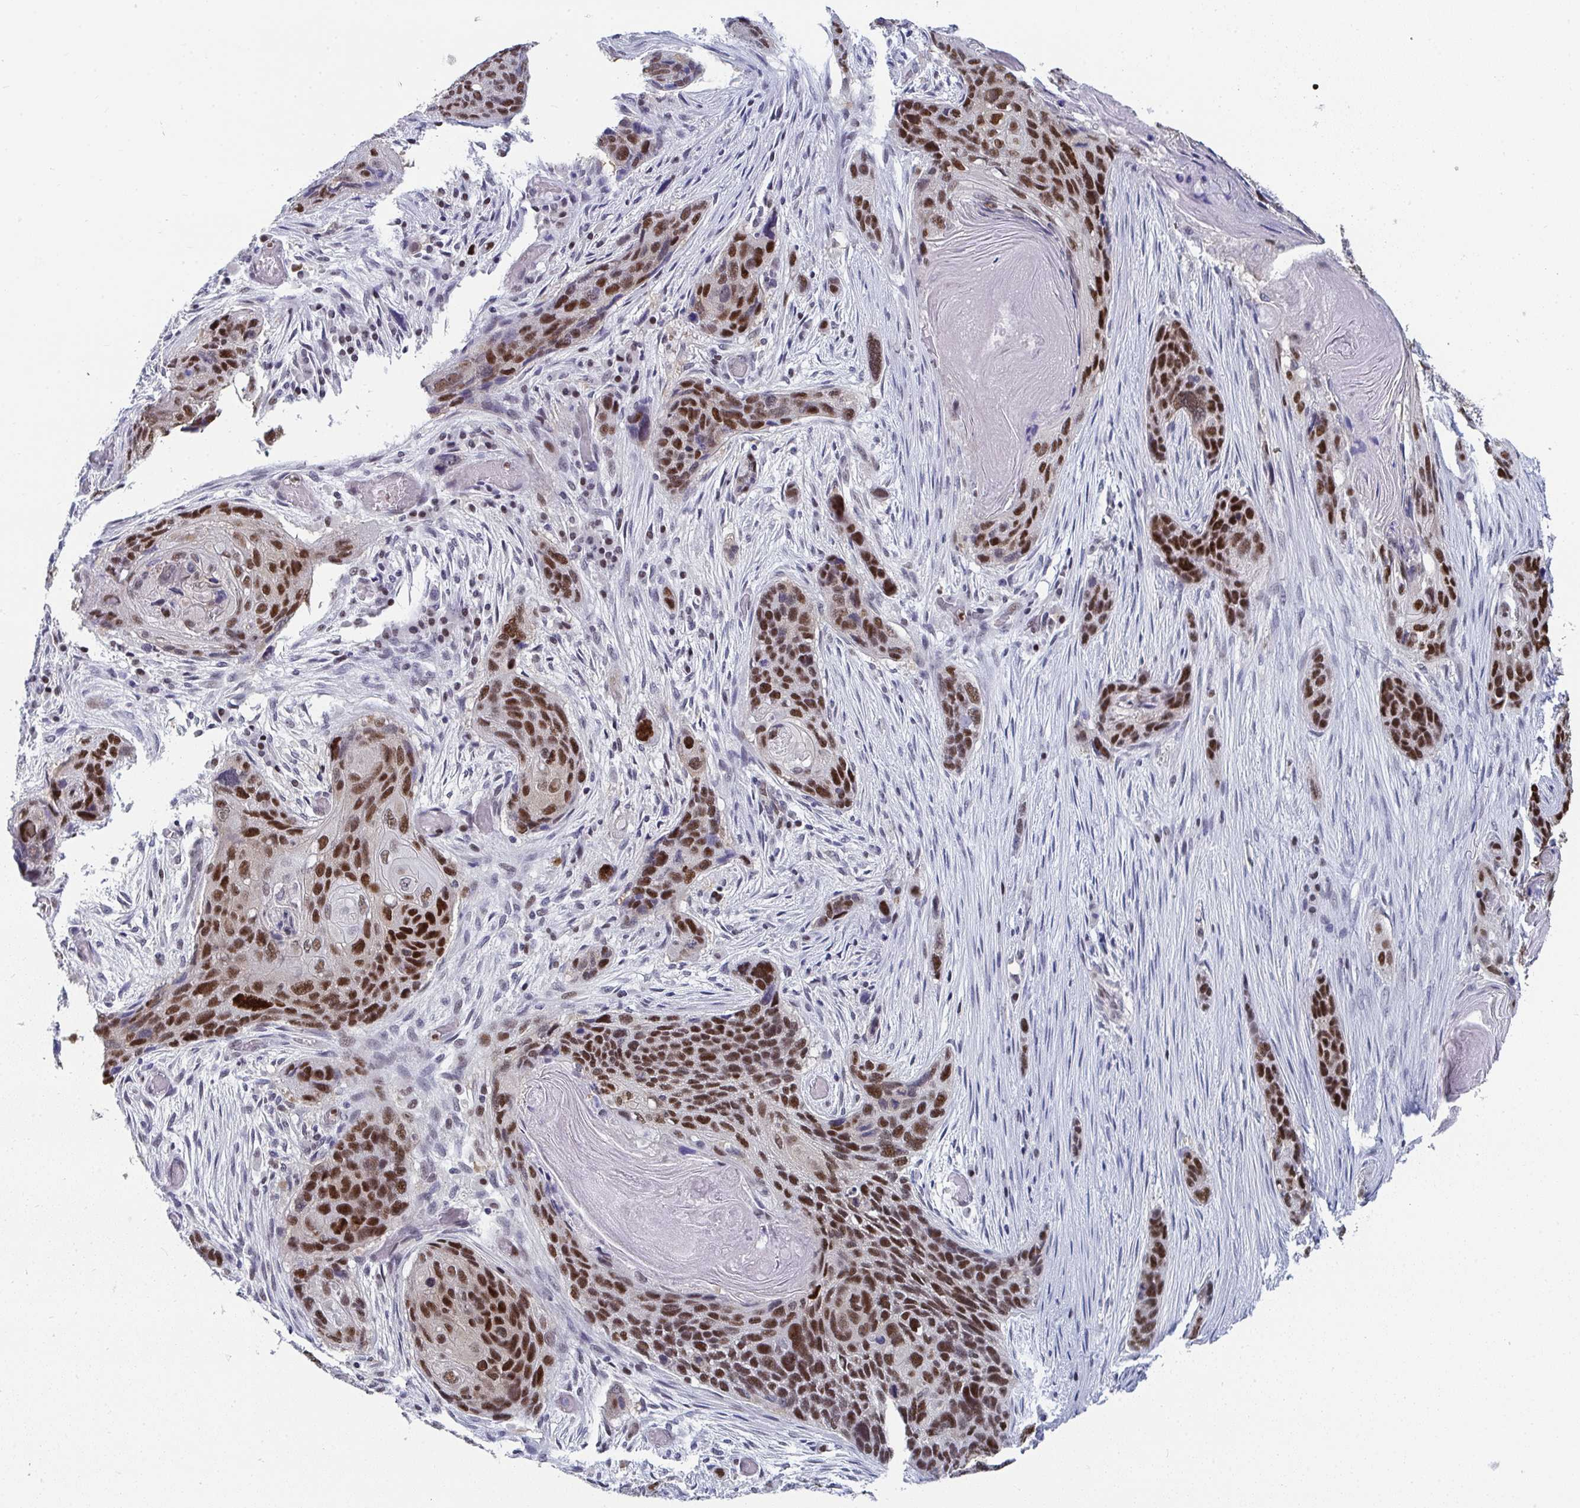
{"staining": {"intensity": "strong", "quantity": ">75%", "location": "nuclear"}, "tissue": "lung cancer", "cell_type": "Tumor cells", "image_type": "cancer", "snomed": [{"axis": "morphology", "description": "Squamous cell carcinoma, NOS"}, {"axis": "morphology", "description": "Squamous cell carcinoma, metastatic, NOS"}, {"axis": "topography", "description": "Lymph node"}, {"axis": "topography", "description": "Lung"}], "caption": "Approximately >75% of tumor cells in lung cancer exhibit strong nuclear protein staining as visualized by brown immunohistochemical staining.", "gene": "JDP2", "patient": {"sex": "male", "age": 41}}